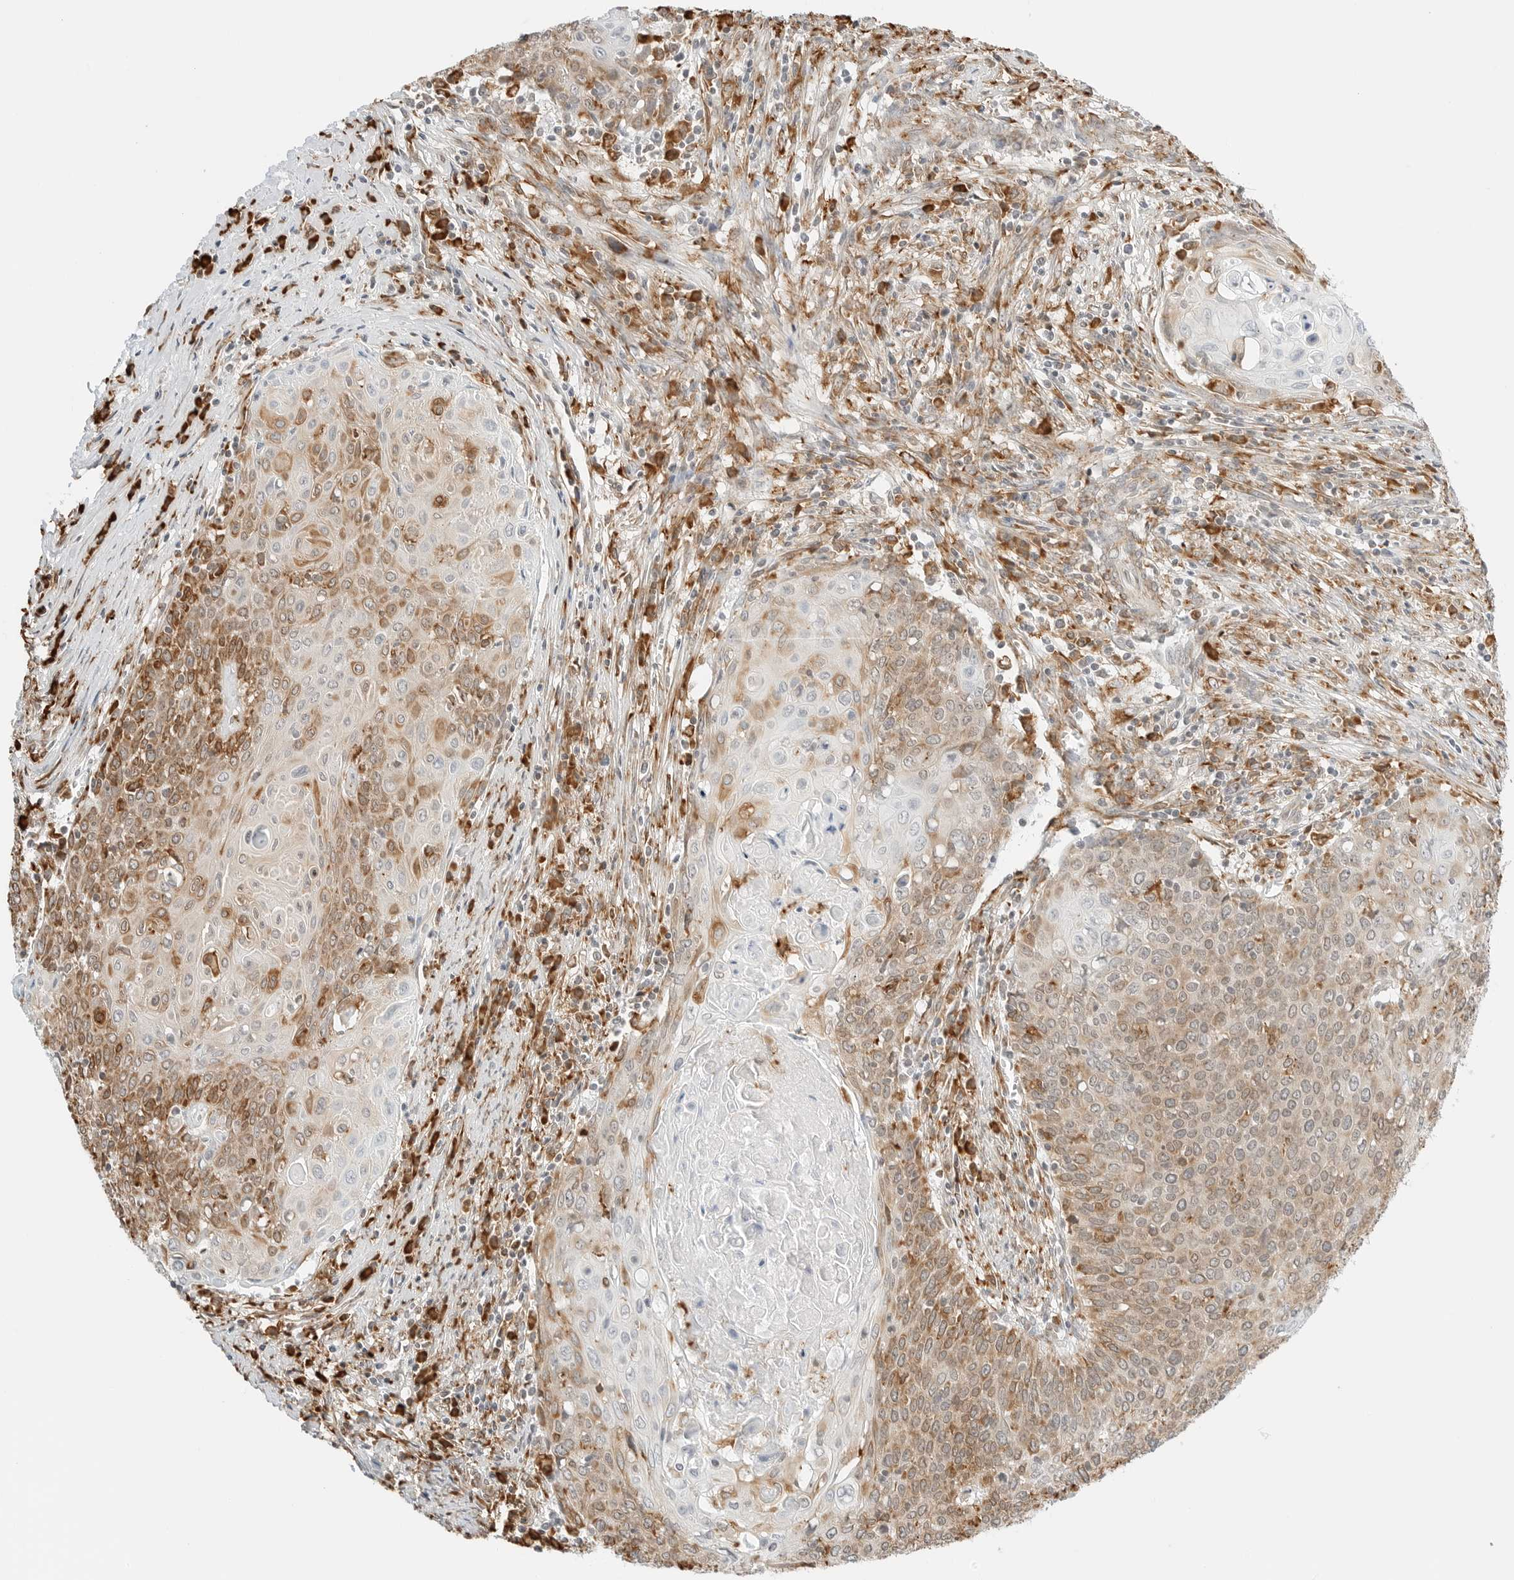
{"staining": {"intensity": "moderate", "quantity": "25%-75%", "location": "cytoplasmic/membranous"}, "tissue": "cervical cancer", "cell_type": "Tumor cells", "image_type": "cancer", "snomed": [{"axis": "morphology", "description": "Squamous cell carcinoma, NOS"}, {"axis": "topography", "description": "Cervix"}], "caption": "Protein staining displays moderate cytoplasmic/membranous staining in about 25%-75% of tumor cells in cervical squamous cell carcinoma.", "gene": "THEM4", "patient": {"sex": "female", "age": 39}}